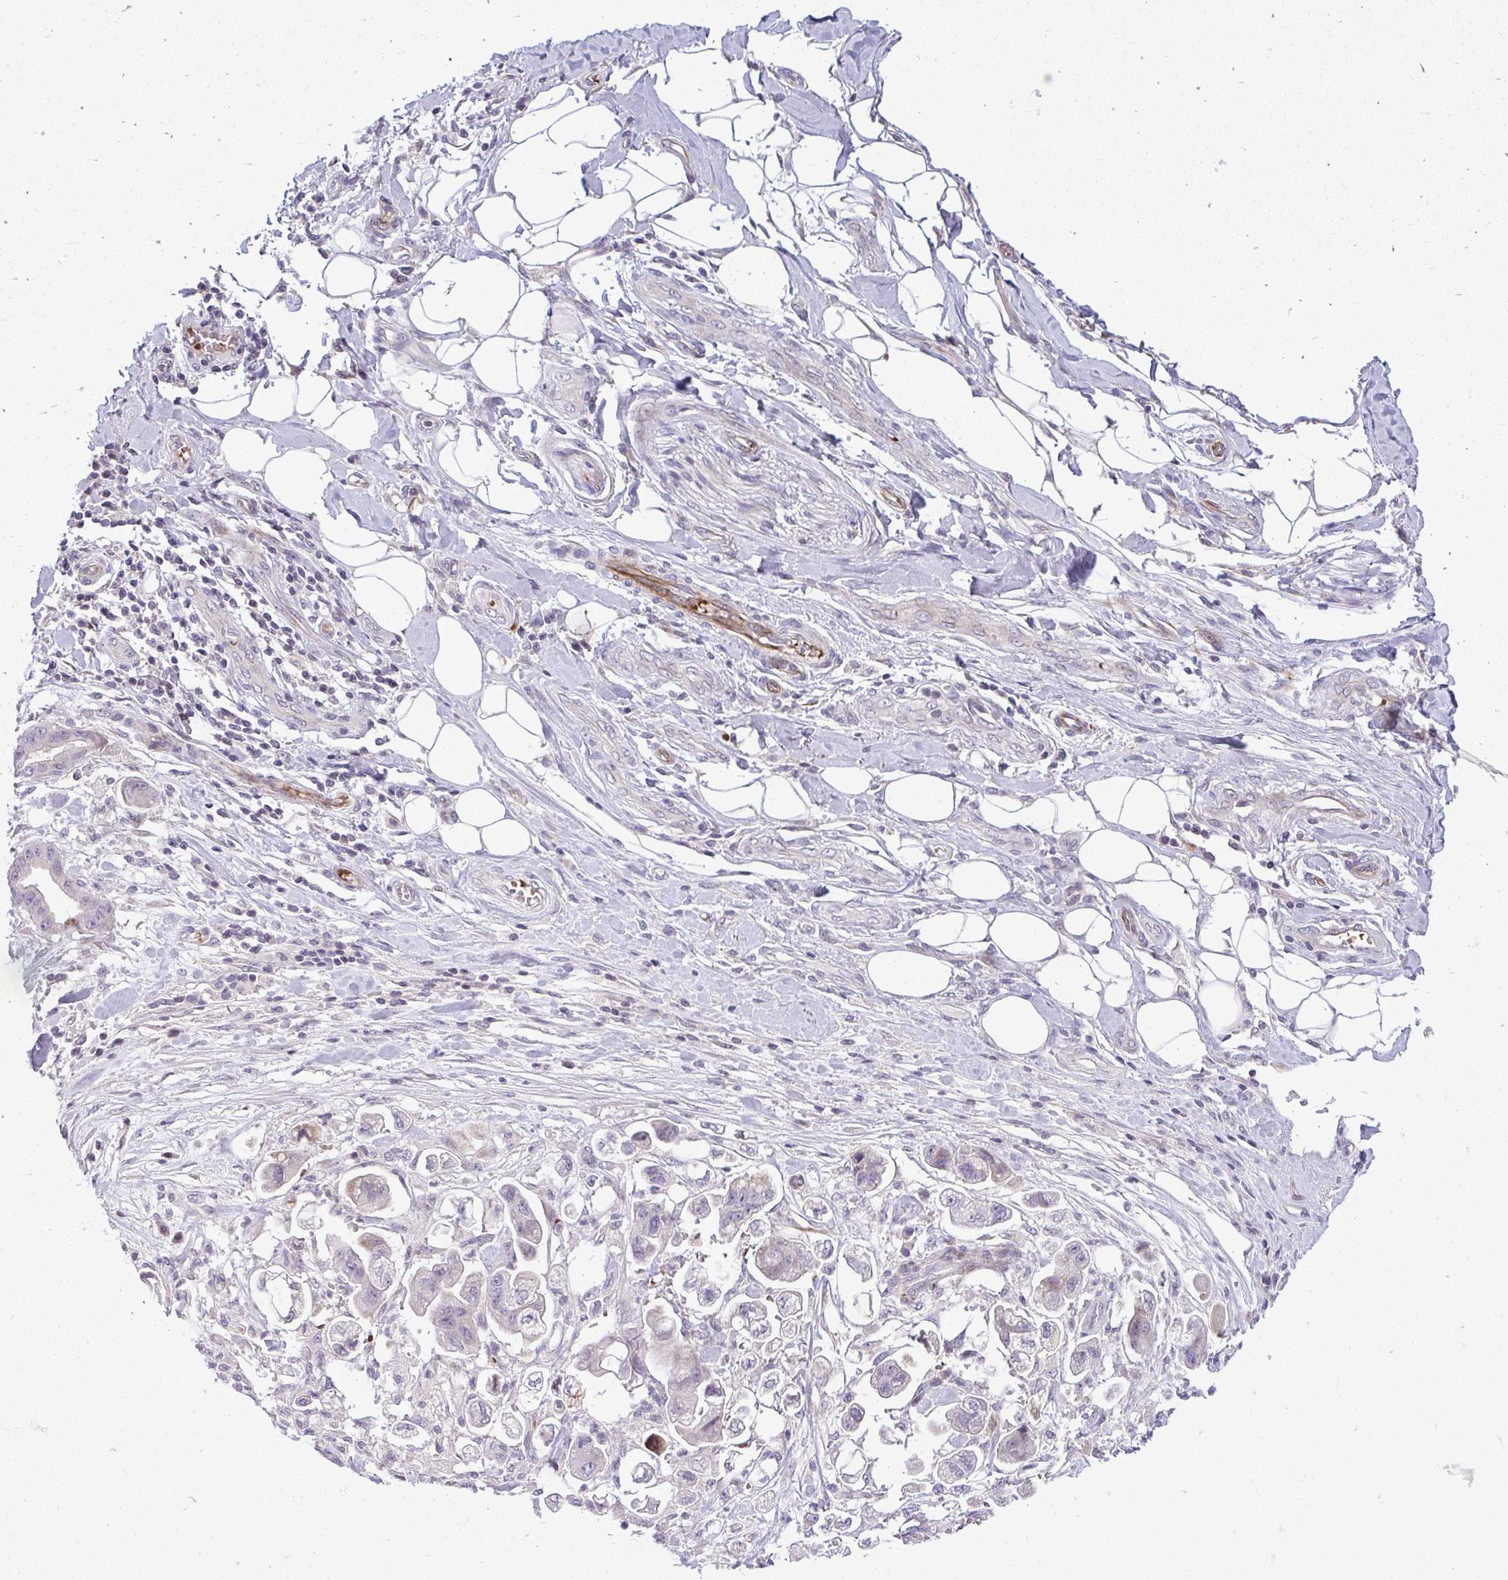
{"staining": {"intensity": "negative", "quantity": "none", "location": "none"}, "tissue": "stomach cancer", "cell_type": "Tumor cells", "image_type": "cancer", "snomed": [{"axis": "morphology", "description": "Adenocarcinoma, NOS"}, {"axis": "topography", "description": "Stomach"}], "caption": "Protein analysis of stomach cancer (adenocarcinoma) exhibits no significant positivity in tumor cells.", "gene": "SLC14A1", "patient": {"sex": "male", "age": 62}}